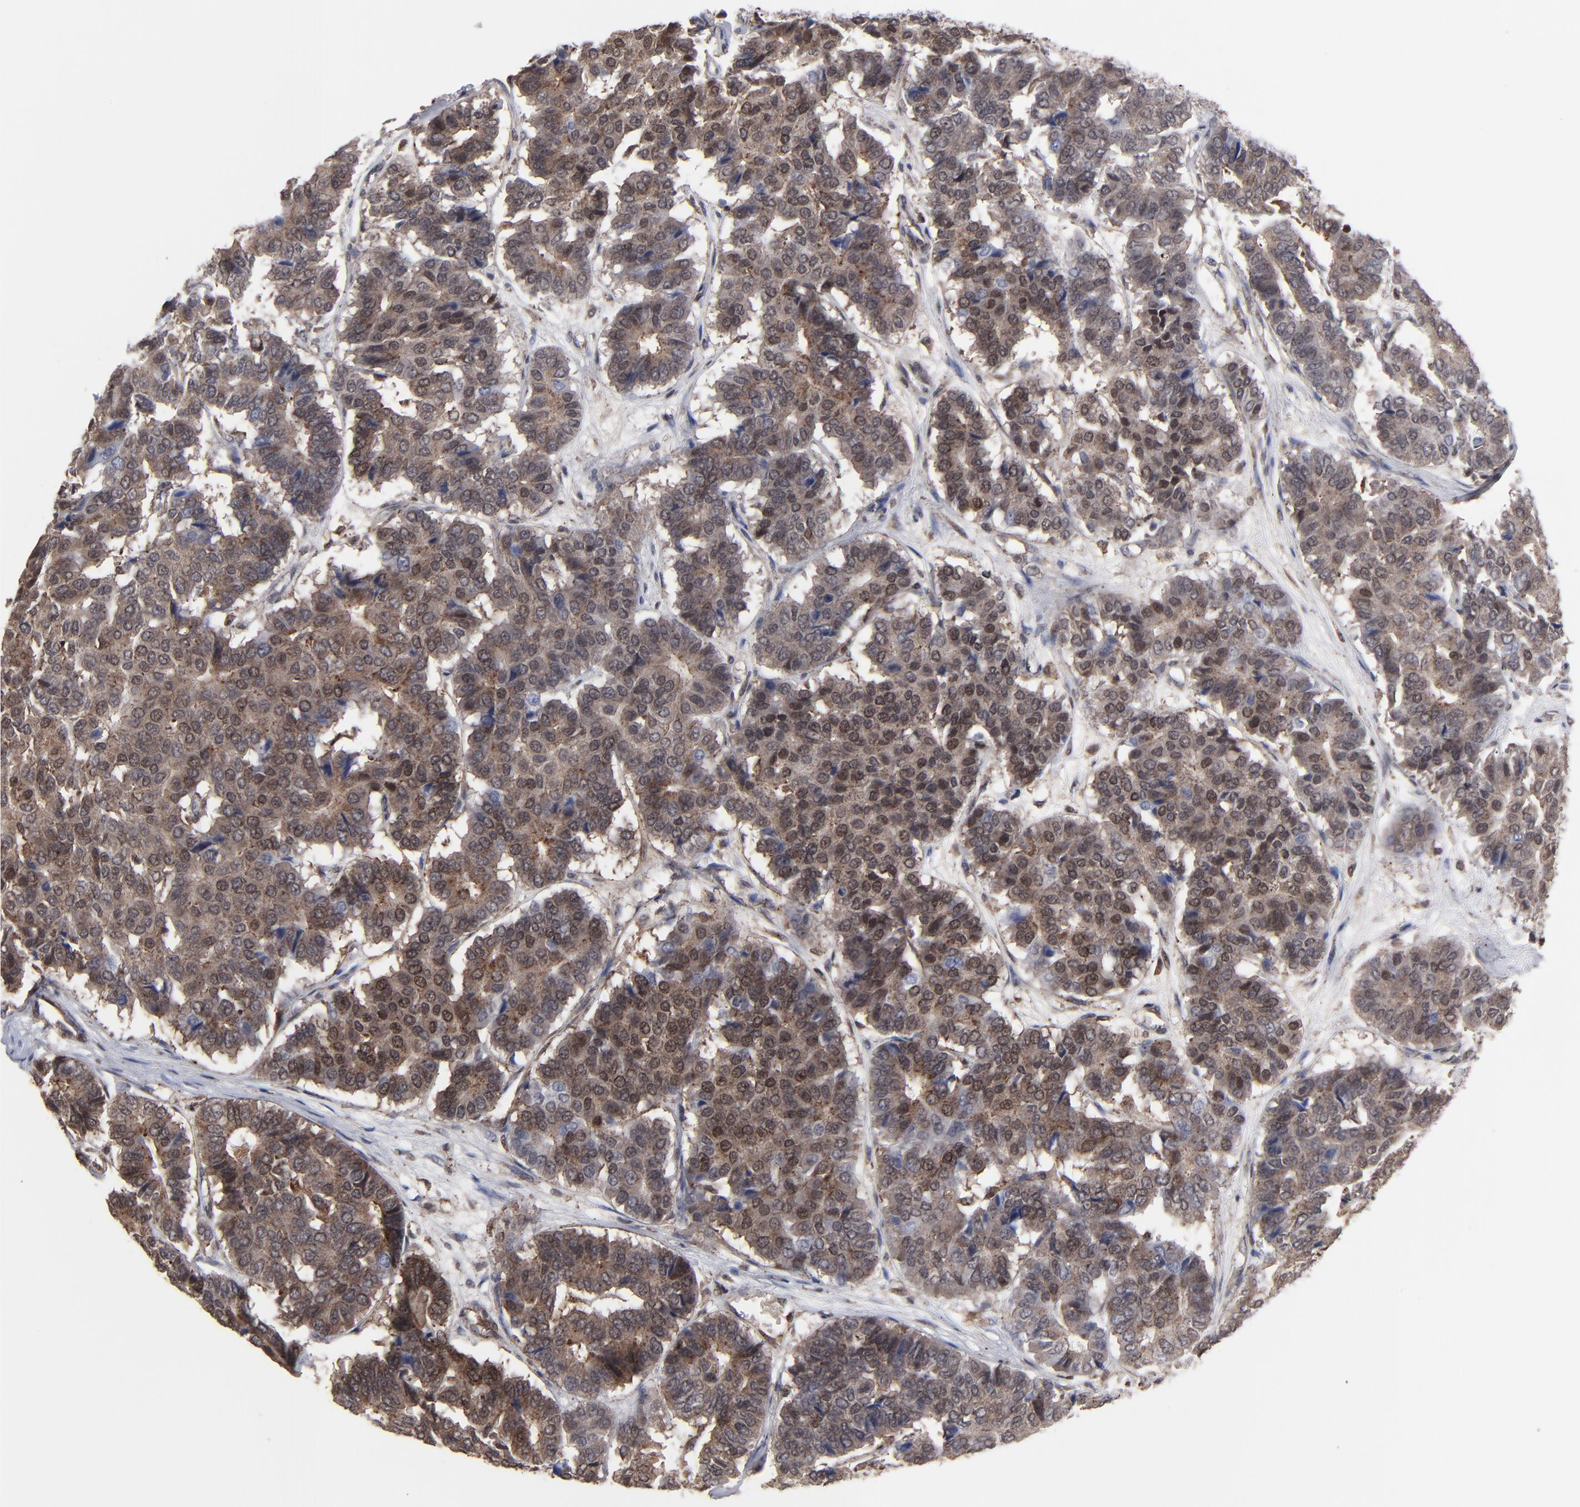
{"staining": {"intensity": "moderate", "quantity": ">75%", "location": "cytoplasmic/membranous,nuclear"}, "tissue": "pancreatic cancer", "cell_type": "Tumor cells", "image_type": "cancer", "snomed": [{"axis": "morphology", "description": "Adenocarcinoma, NOS"}, {"axis": "topography", "description": "Pancreas"}], "caption": "Immunohistochemical staining of pancreatic adenocarcinoma demonstrates moderate cytoplasmic/membranous and nuclear protein expression in approximately >75% of tumor cells. (DAB (3,3'-diaminobenzidine) IHC, brown staining for protein, blue staining for nuclei).", "gene": "KIAA2026", "patient": {"sex": "male", "age": 50}}